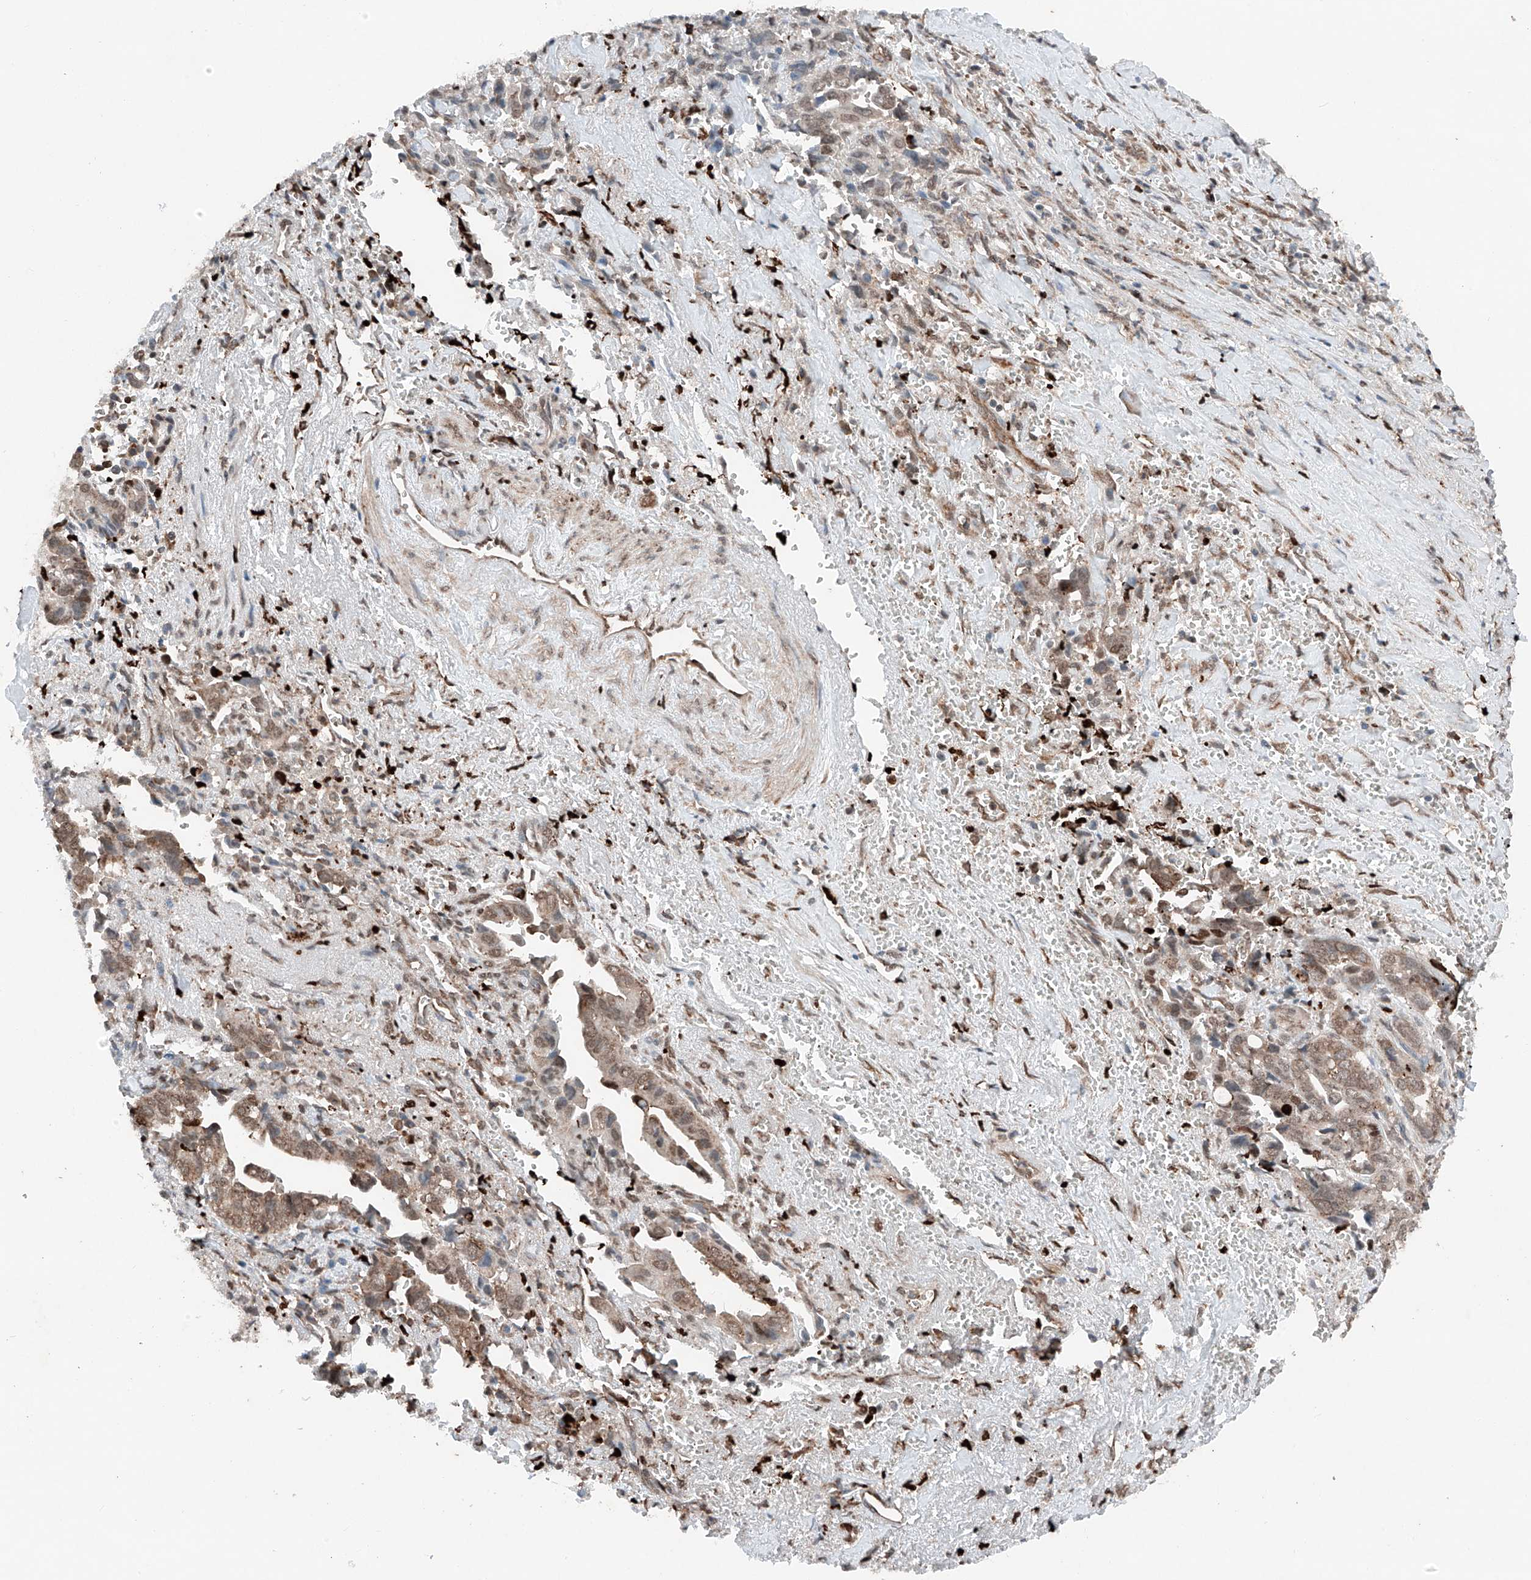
{"staining": {"intensity": "weak", "quantity": ">75%", "location": "cytoplasmic/membranous,nuclear"}, "tissue": "liver cancer", "cell_type": "Tumor cells", "image_type": "cancer", "snomed": [{"axis": "morphology", "description": "Cholangiocarcinoma"}, {"axis": "topography", "description": "Liver"}], "caption": "Immunohistochemistry (IHC) of human liver cholangiocarcinoma demonstrates low levels of weak cytoplasmic/membranous and nuclear positivity in about >75% of tumor cells.", "gene": "TBX4", "patient": {"sex": "female", "age": 79}}